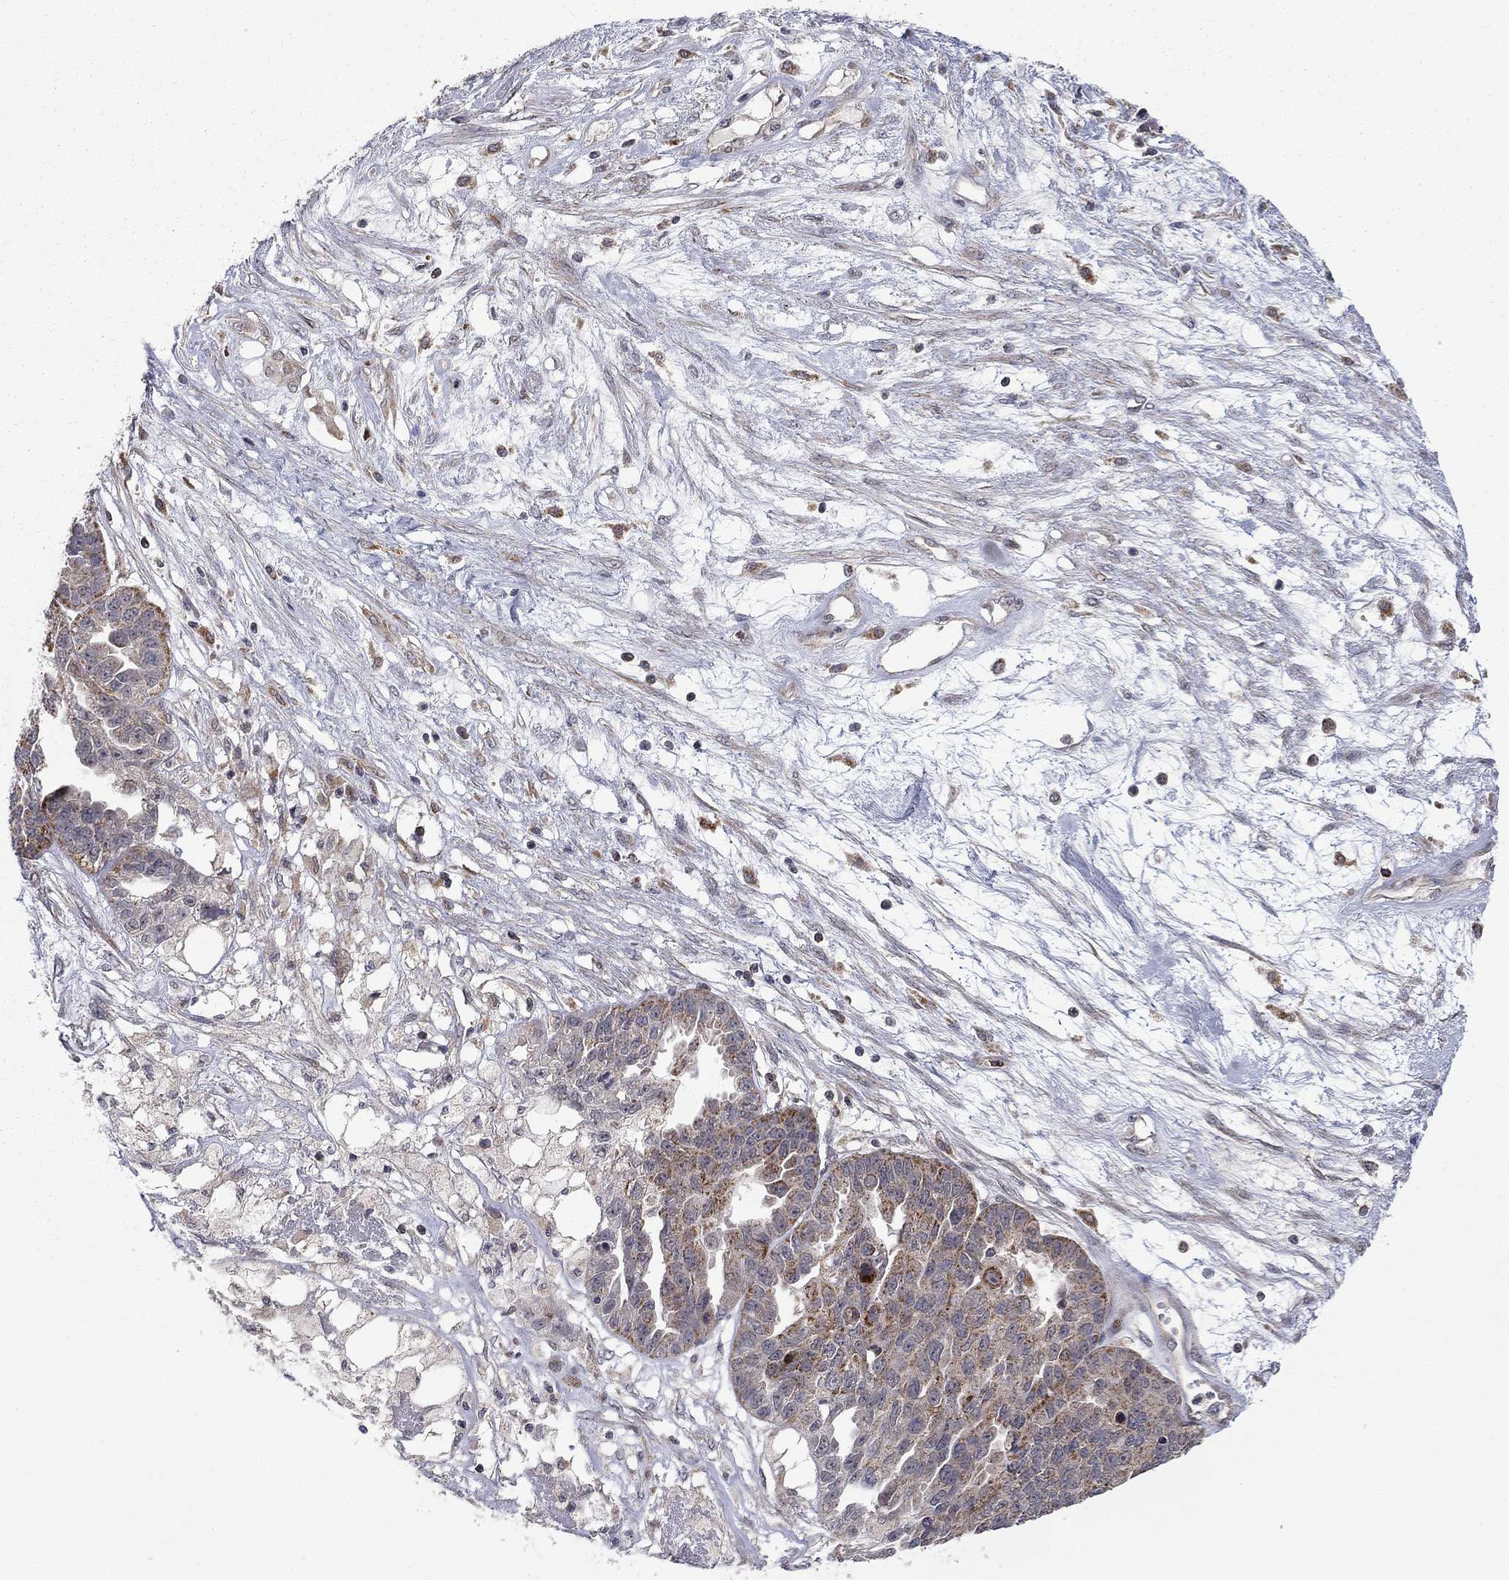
{"staining": {"intensity": "strong", "quantity": "<25%", "location": "cytoplasmic/membranous"}, "tissue": "ovarian cancer", "cell_type": "Tumor cells", "image_type": "cancer", "snomed": [{"axis": "morphology", "description": "Cystadenocarcinoma, serous, NOS"}, {"axis": "topography", "description": "Ovary"}], "caption": "Brown immunohistochemical staining in human ovarian serous cystadenocarcinoma displays strong cytoplasmic/membranous staining in about <25% of tumor cells.", "gene": "IDS", "patient": {"sex": "female", "age": 87}}